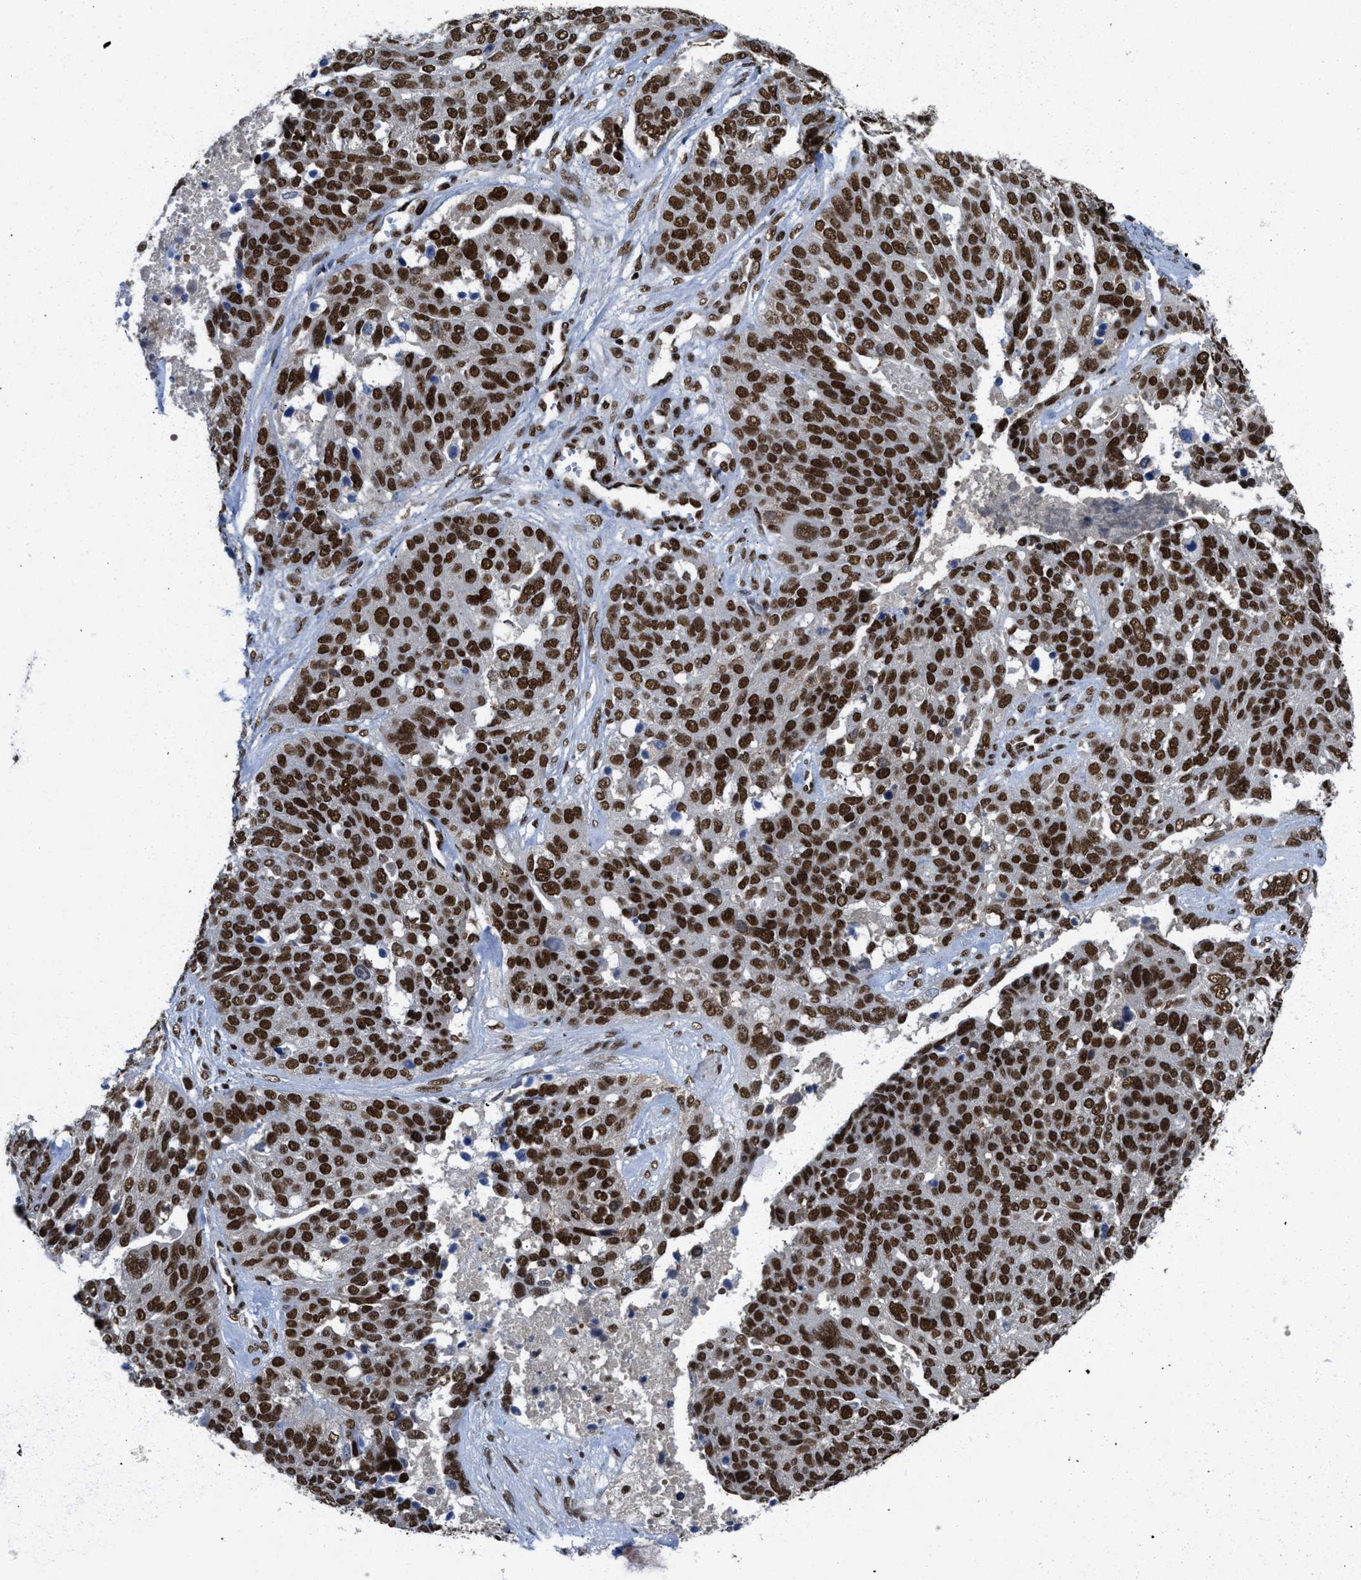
{"staining": {"intensity": "strong", "quantity": ">75%", "location": "nuclear"}, "tissue": "ovarian cancer", "cell_type": "Tumor cells", "image_type": "cancer", "snomed": [{"axis": "morphology", "description": "Cystadenocarcinoma, serous, NOS"}, {"axis": "topography", "description": "Ovary"}], "caption": "This is a photomicrograph of immunohistochemistry (IHC) staining of ovarian serous cystadenocarcinoma, which shows strong staining in the nuclear of tumor cells.", "gene": "SCAF4", "patient": {"sex": "female", "age": 44}}